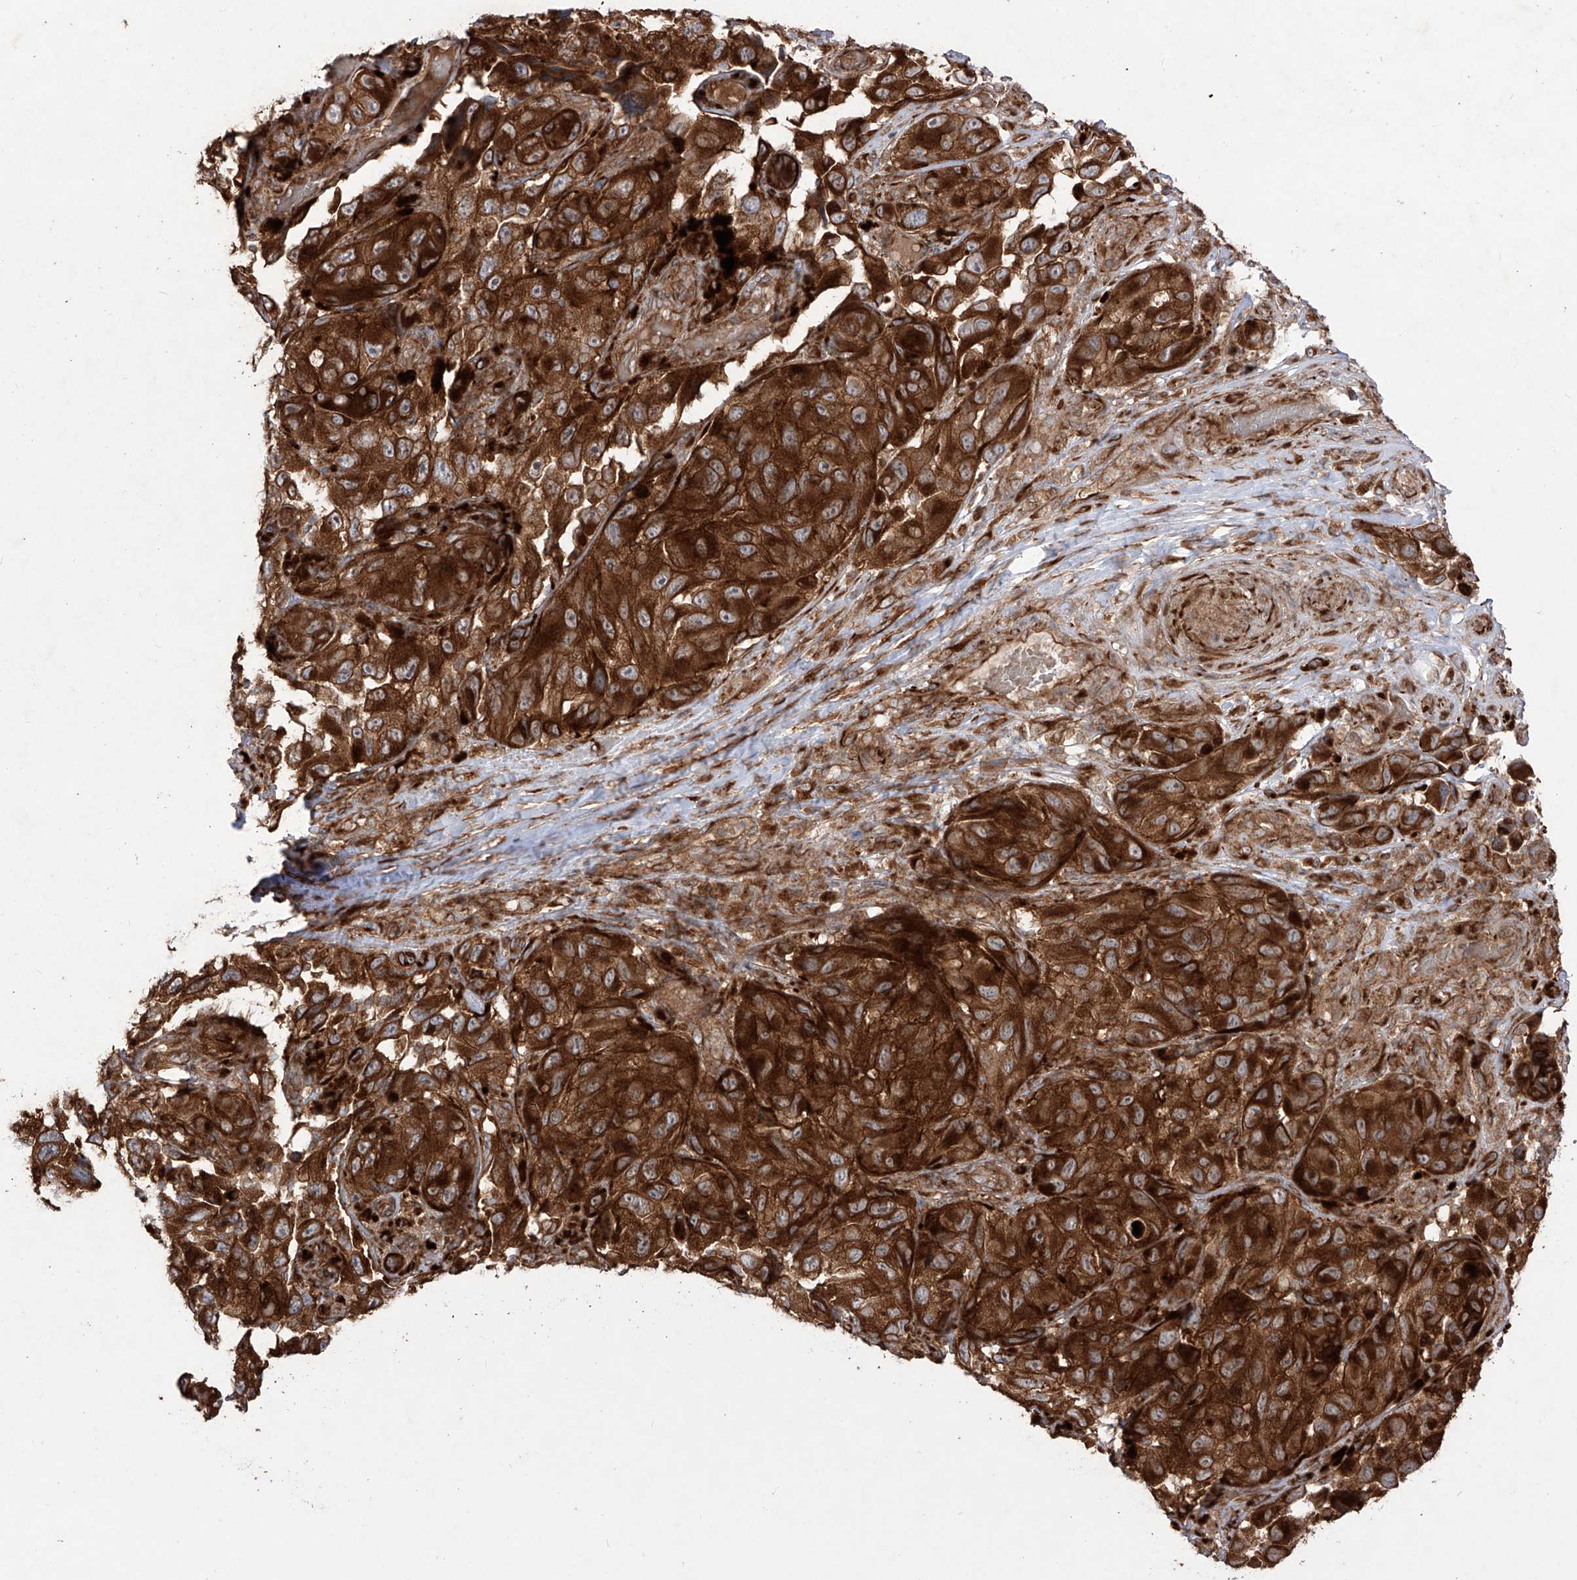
{"staining": {"intensity": "strong", "quantity": ">75%", "location": "cytoplasmic/membranous"}, "tissue": "melanoma", "cell_type": "Tumor cells", "image_type": "cancer", "snomed": [{"axis": "morphology", "description": "Malignant melanoma, NOS"}, {"axis": "topography", "description": "Skin"}], "caption": "DAB (3,3'-diaminobenzidine) immunohistochemical staining of human malignant melanoma shows strong cytoplasmic/membranous protein staining in about >75% of tumor cells. The protein of interest is shown in brown color, while the nuclei are stained blue.", "gene": "YKT6", "patient": {"sex": "female", "age": 73}}